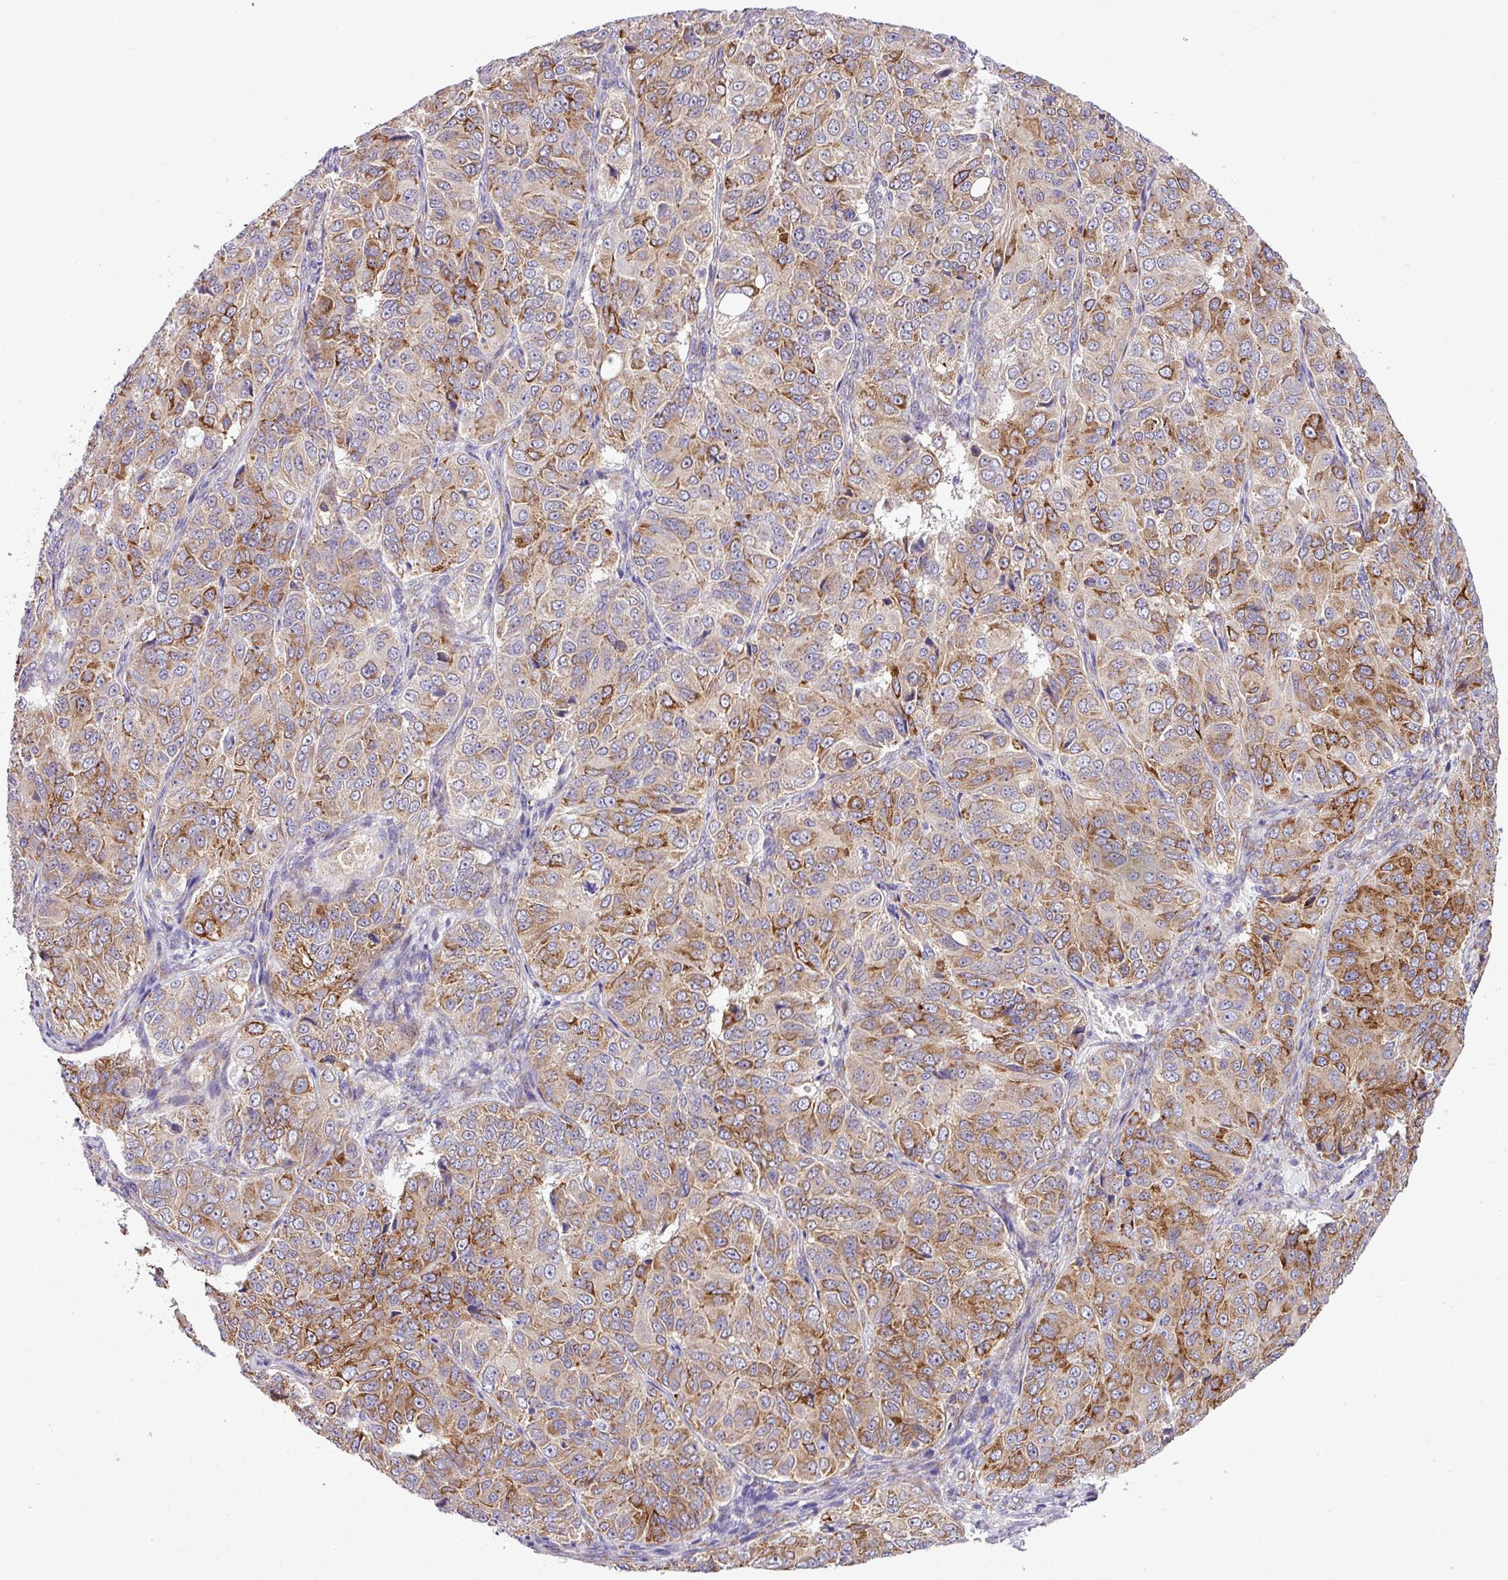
{"staining": {"intensity": "moderate", "quantity": ">75%", "location": "cytoplasmic/membranous"}, "tissue": "ovarian cancer", "cell_type": "Tumor cells", "image_type": "cancer", "snomed": [{"axis": "morphology", "description": "Carcinoma, endometroid"}, {"axis": "topography", "description": "Ovary"}], "caption": "A medium amount of moderate cytoplasmic/membranous staining is identified in approximately >75% of tumor cells in ovarian cancer (endometroid carcinoma) tissue.", "gene": "CFAP97", "patient": {"sex": "female", "age": 51}}